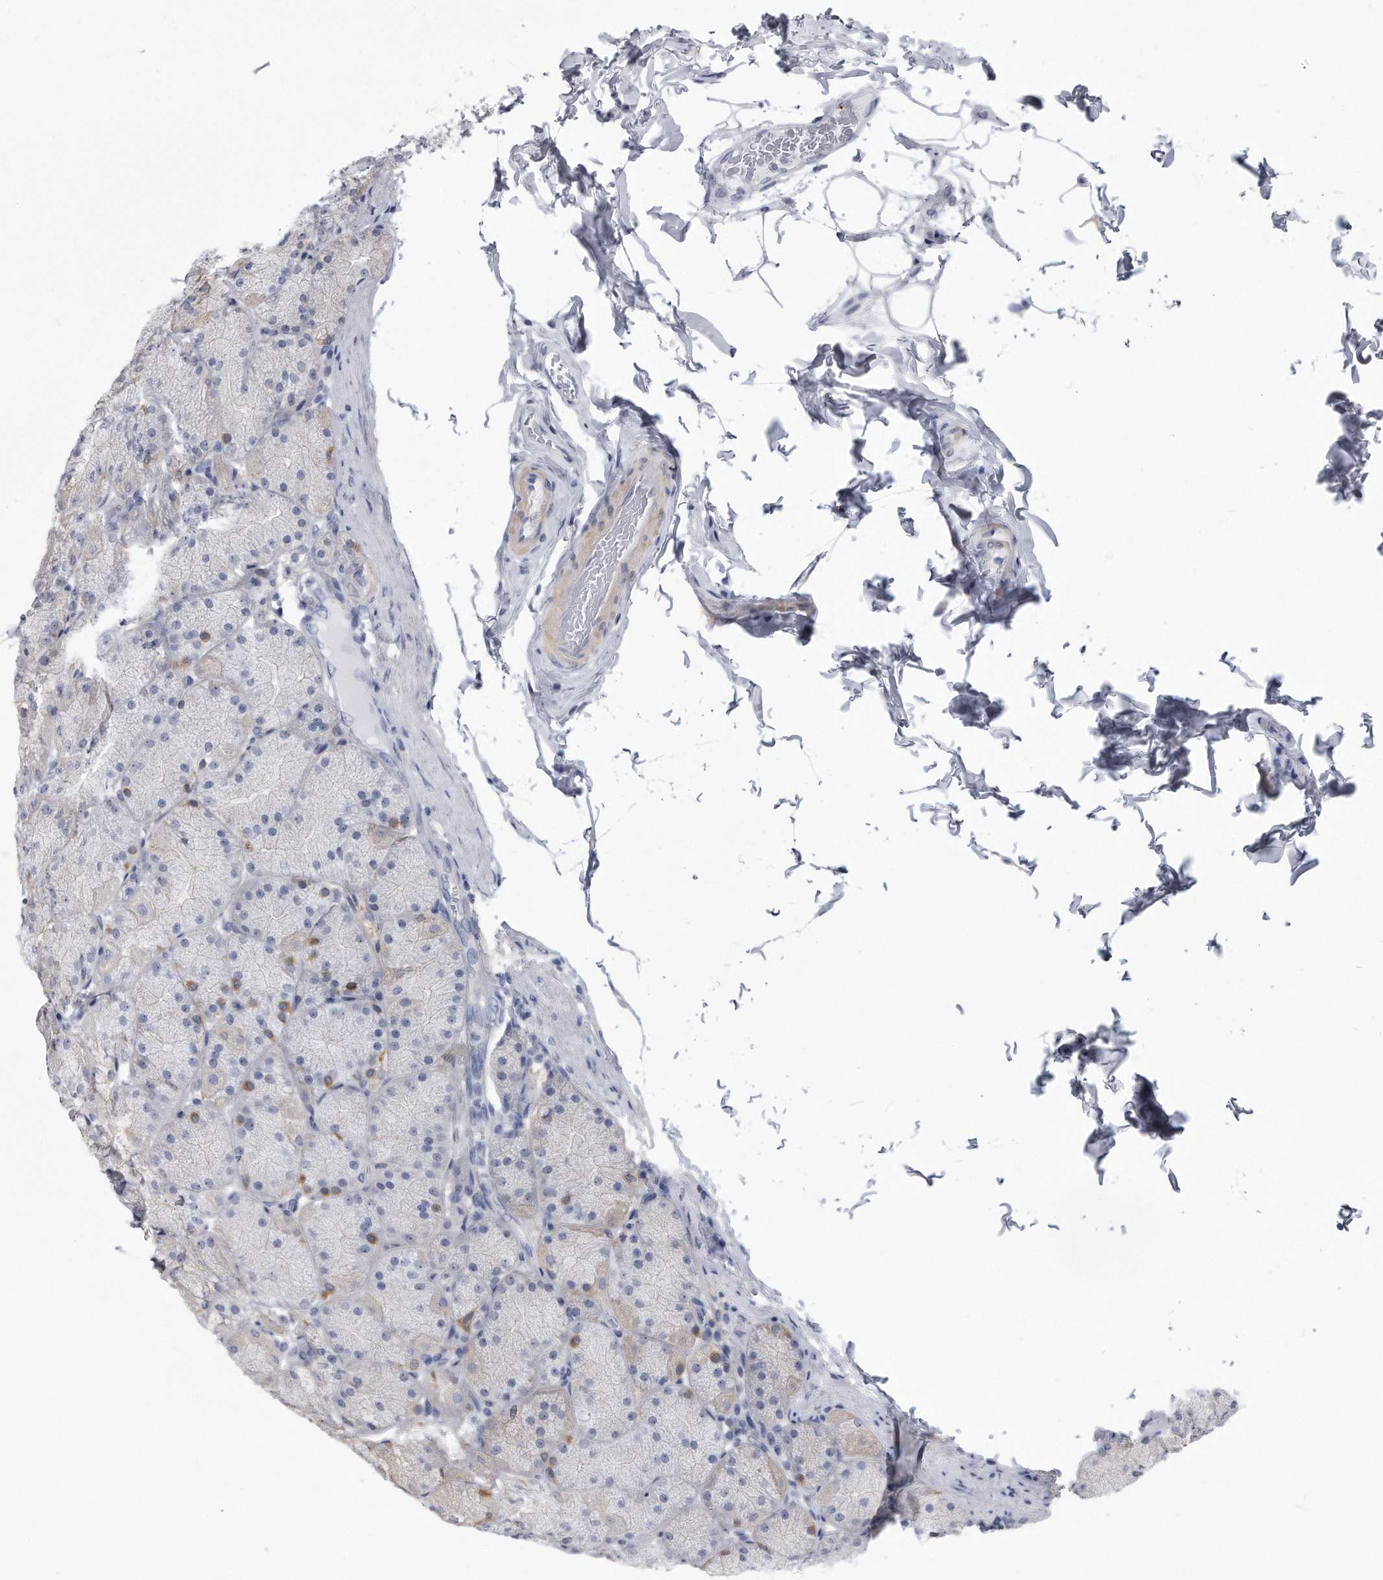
{"staining": {"intensity": "moderate", "quantity": "25%-75%", "location": "cytoplasmic/membranous"}, "tissue": "stomach", "cell_type": "Glandular cells", "image_type": "normal", "snomed": [{"axis": "morphology", "description": "Normal tissue, NOS"}, {"axis": "topography", "description": "Stomach, upper"}], "caption": "An immunohistochemistry photomicrograph of benign tissue is shown. Protein staining in brown shows moderate cytoplasmic/membranous positivity in stomach within glandular cells. Immunohistochemistry (ihc) stains the protein of interest in brown and the nuclei are stained blue.", "gene": "PYGB", "patient": {"sex": "female", "age": 56}}